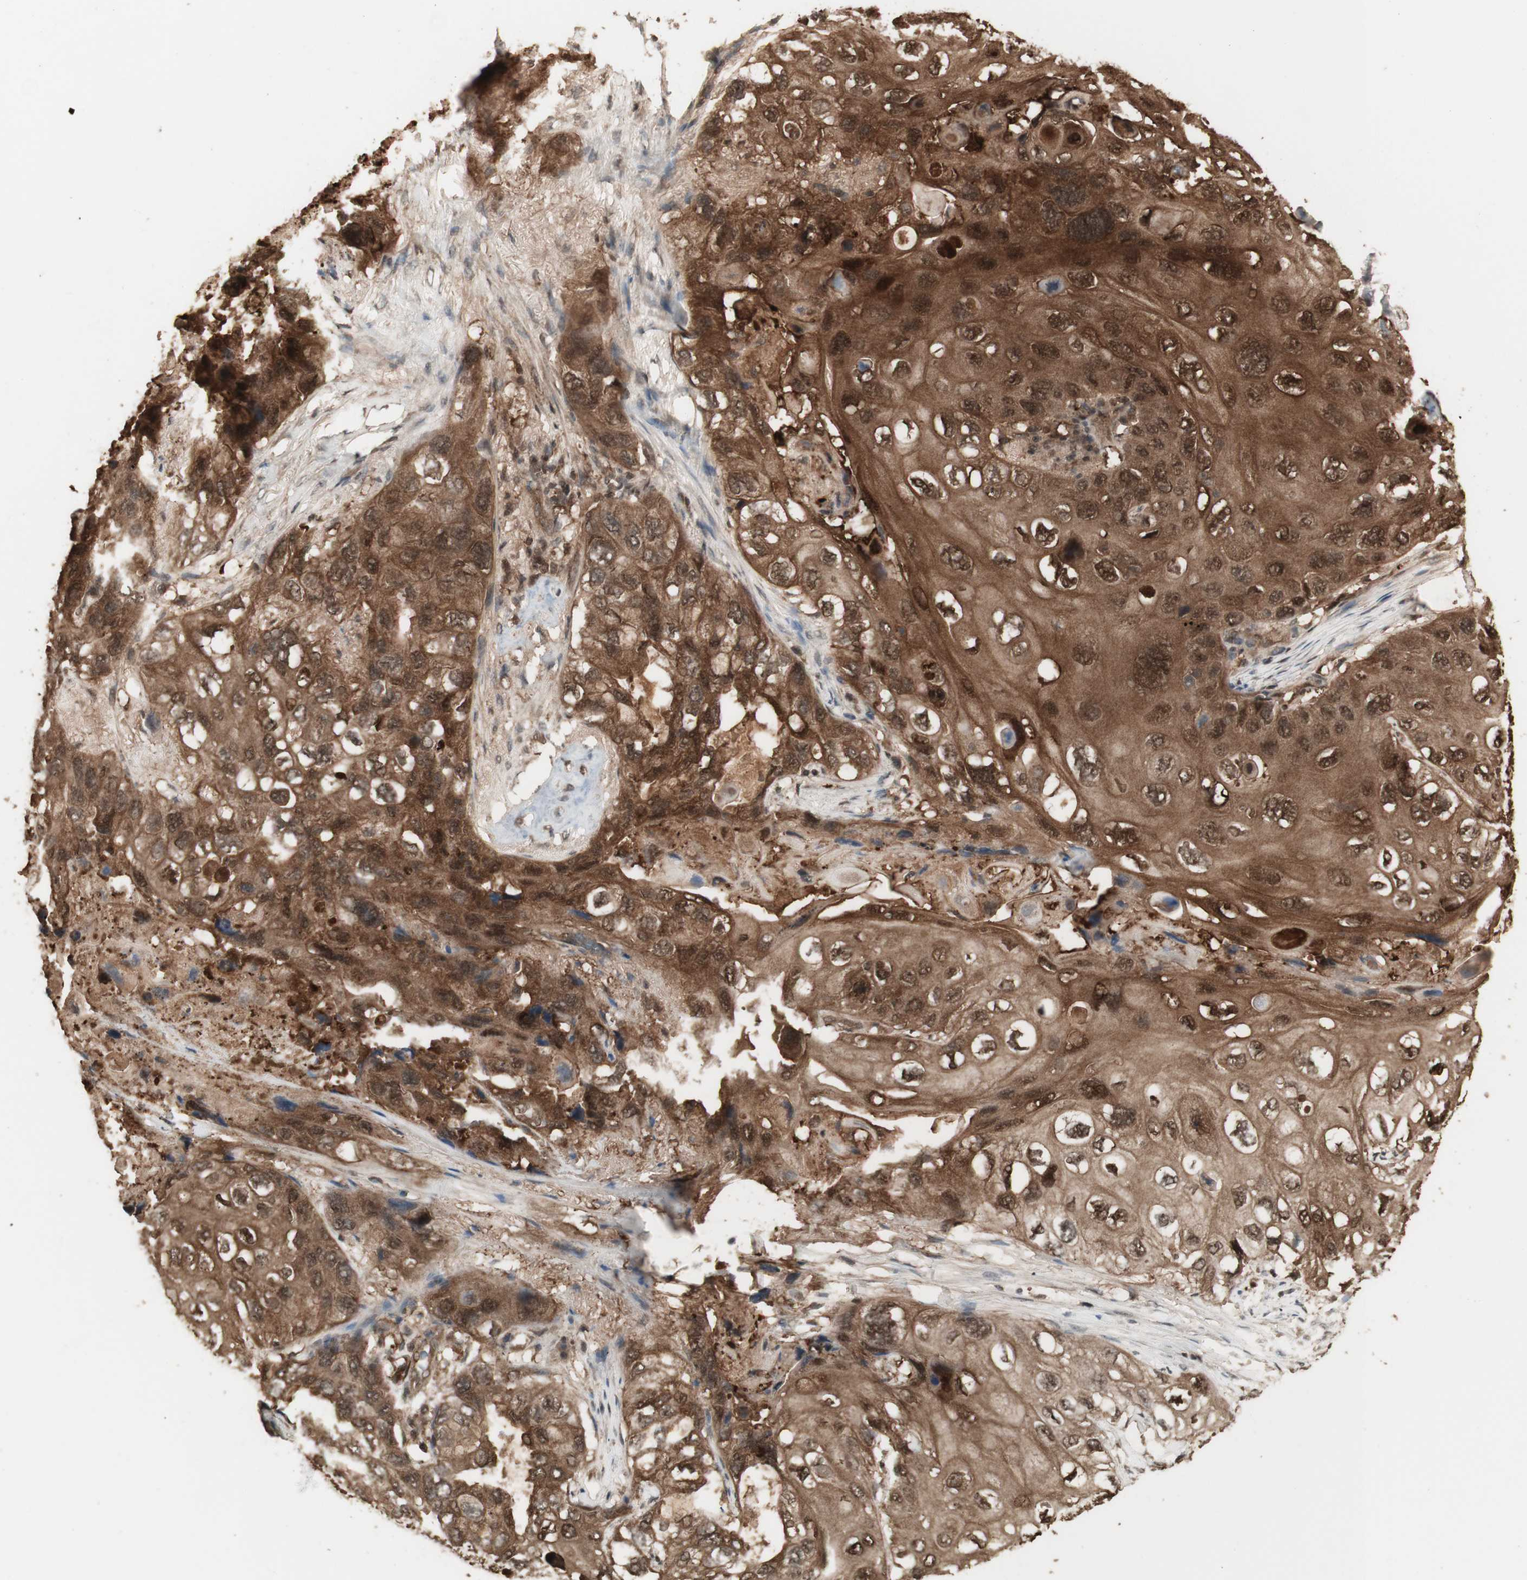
{"staining": {"intensity": "strong", "quantity": ">75%", "location": "cytoplasmic/membranous,nuclear"}, "tissue": "lung cancer", "cell_type": "Tumor cells", "image_type": "cancer", "snomed": [{"axis": "morphology", "description": "Squamous cell carcinoma, NOS"}, {"axis": "topography", "description": "Lung"}], "caption": "Tumor cells exhibit high levels of strong cytoplasmic/membranous and nuclear expression in approximately >75% of cells in lung cancer (squamous cell carcinoma).", "gene": "YWHAB", "patient": {"sex": "female", "age": 73}}